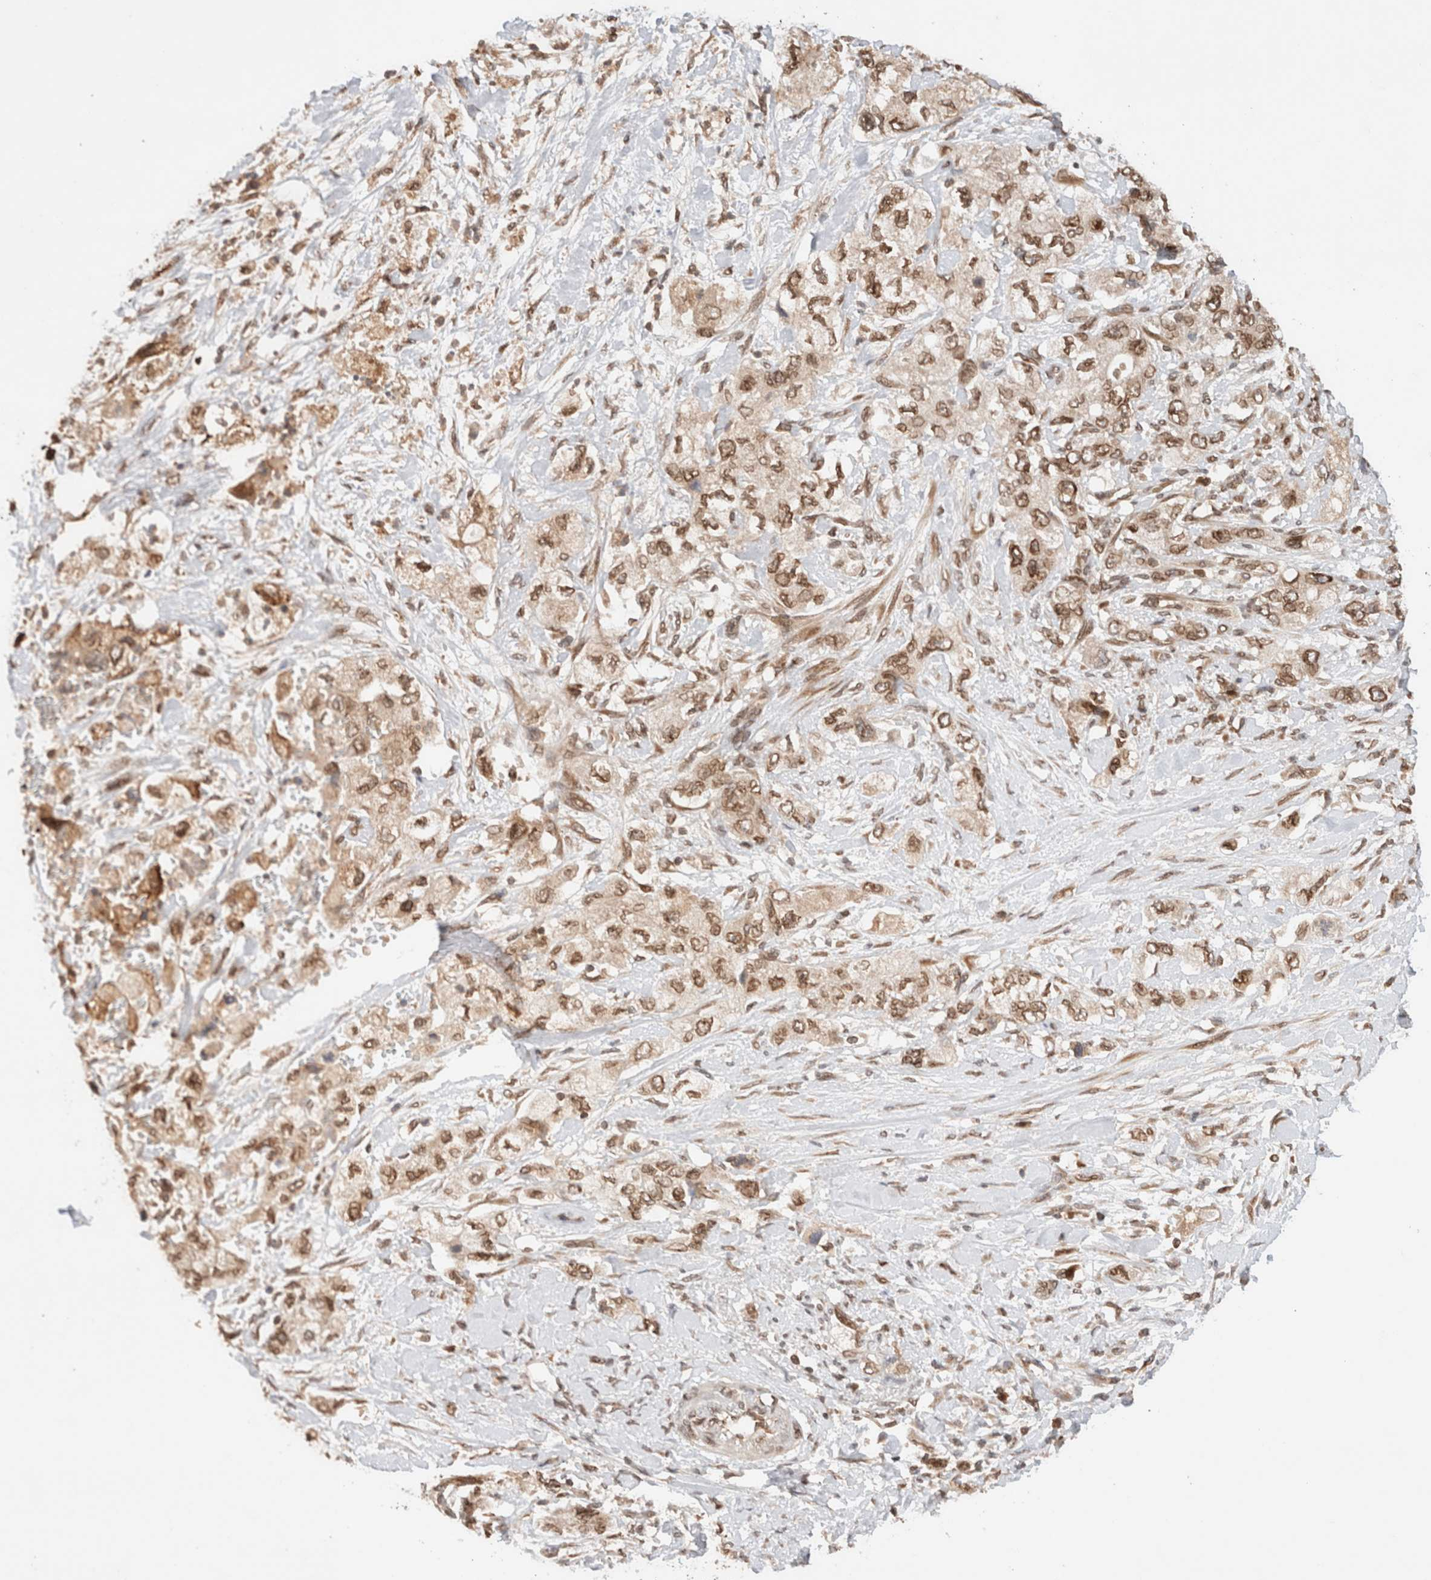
{"staining": {"intensity": "moderate", "quantity": ">75%", "location": "cytoplasmic/membranous,nuclear"}, "tissue": "pancreatic cancer", "cell_type": "Tumor cells", "image_type": "cancer", "snomed": [{"axis": "morphology", "description": "Adenocarcinoma, NOS"}, {"axis": "topography", "description": "Pancreas"}], "caption": "Protein analysis of adenocarcinoma (pancreatic) tissue reveals moderate cytoplasmic/membranous and nuclear positivity in approximately >75% of tumor cells.", "gene": "TPR", "patient": {"sex": "female", "age": 73}}